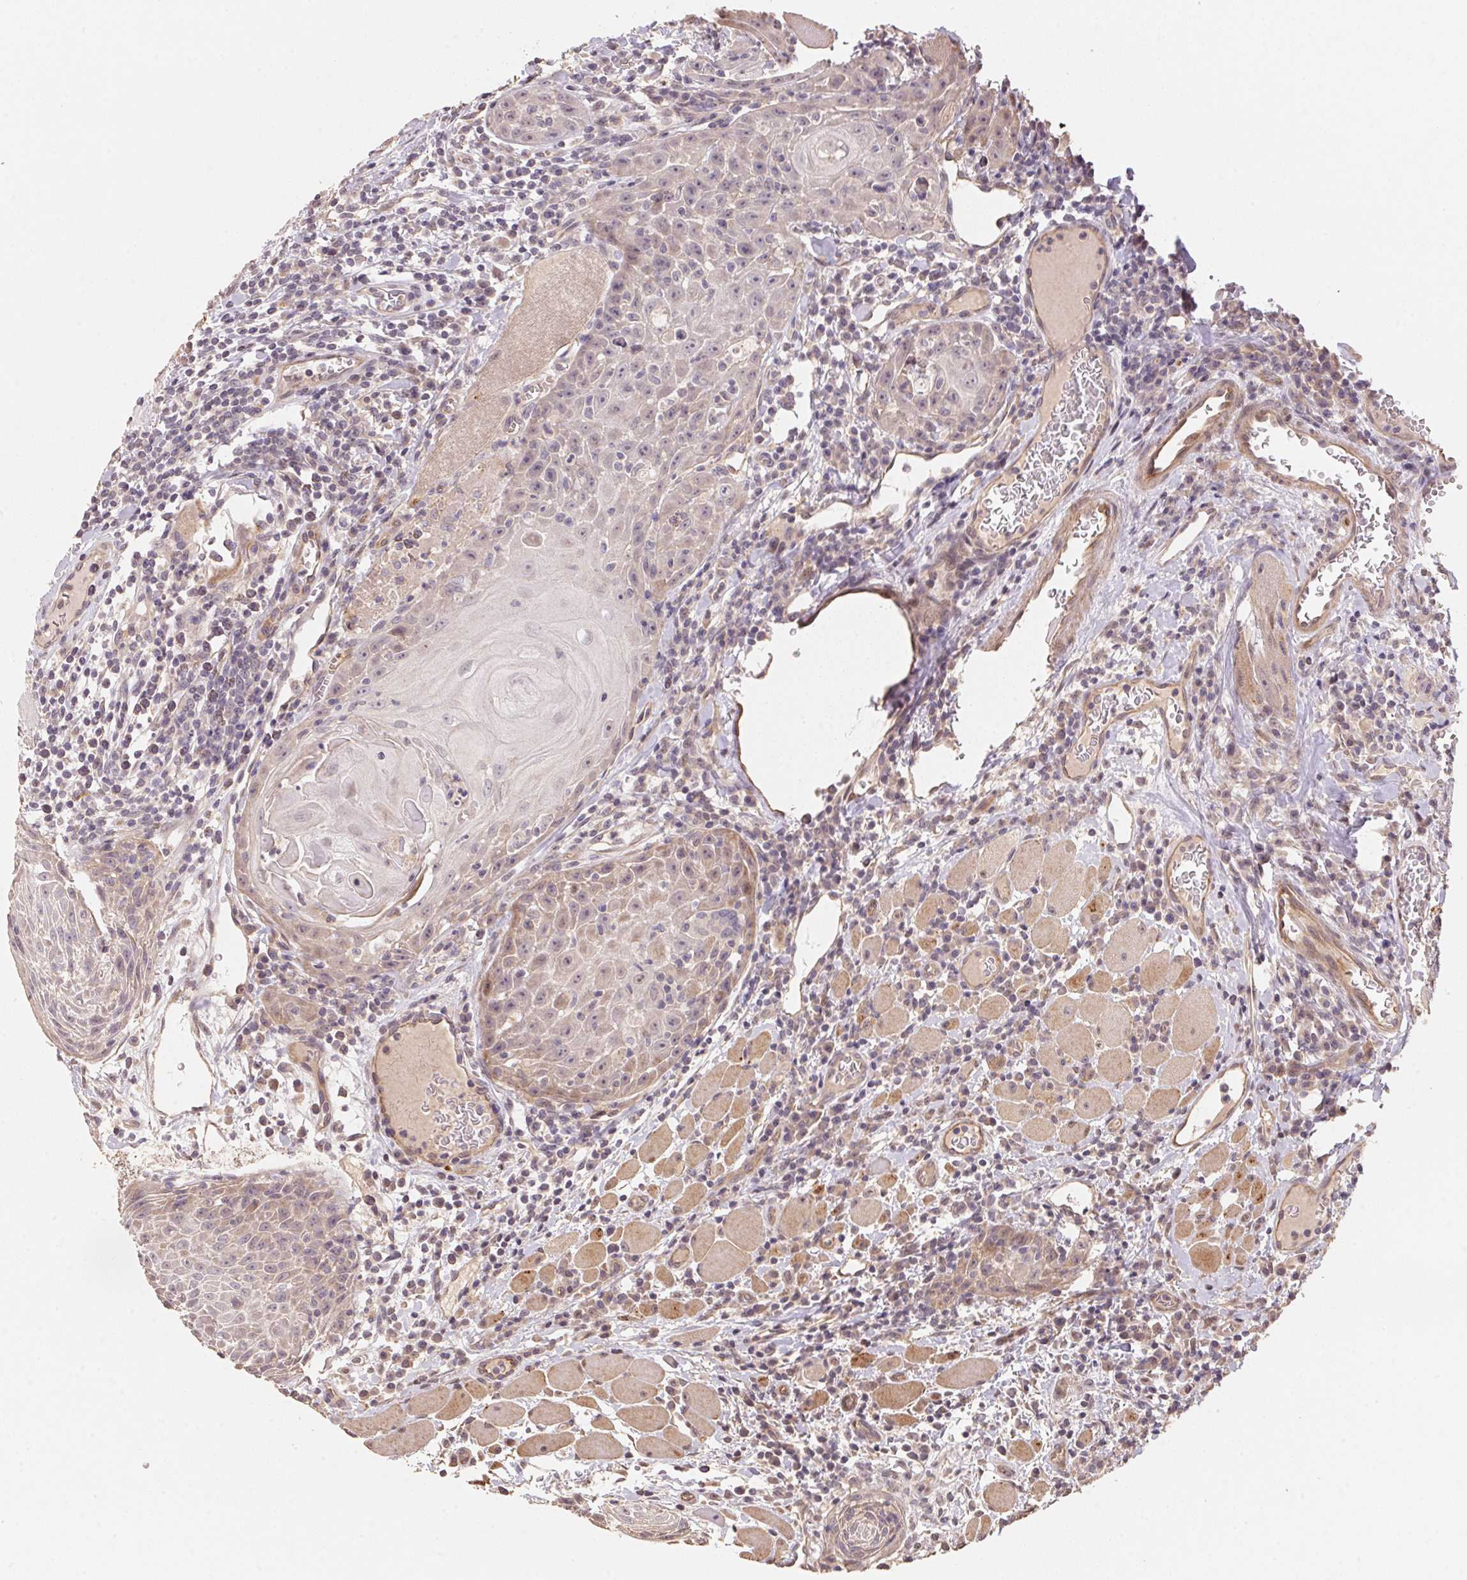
{"staining": {"intensity": "weak", "quantity": "<25%", "location": "cytoplasmic/membranous"}, "tissue": "head and neck cancer", "cell_type": "Tumor cells", "image_type": "cancer", "snomed": [{"axis": "morphology", "description": "Squamous cell carcinoma, NOS"}, {"axis": "topography", "description": "Head-Neck"}], "caption": "DAB immunohistochemical staining of human head and neck cancer (squamous cell carcinoma) displays no significant positivity in tumor cells.", "gene": "TMEM222", "patient": {"sex": "male", "age": 52}}